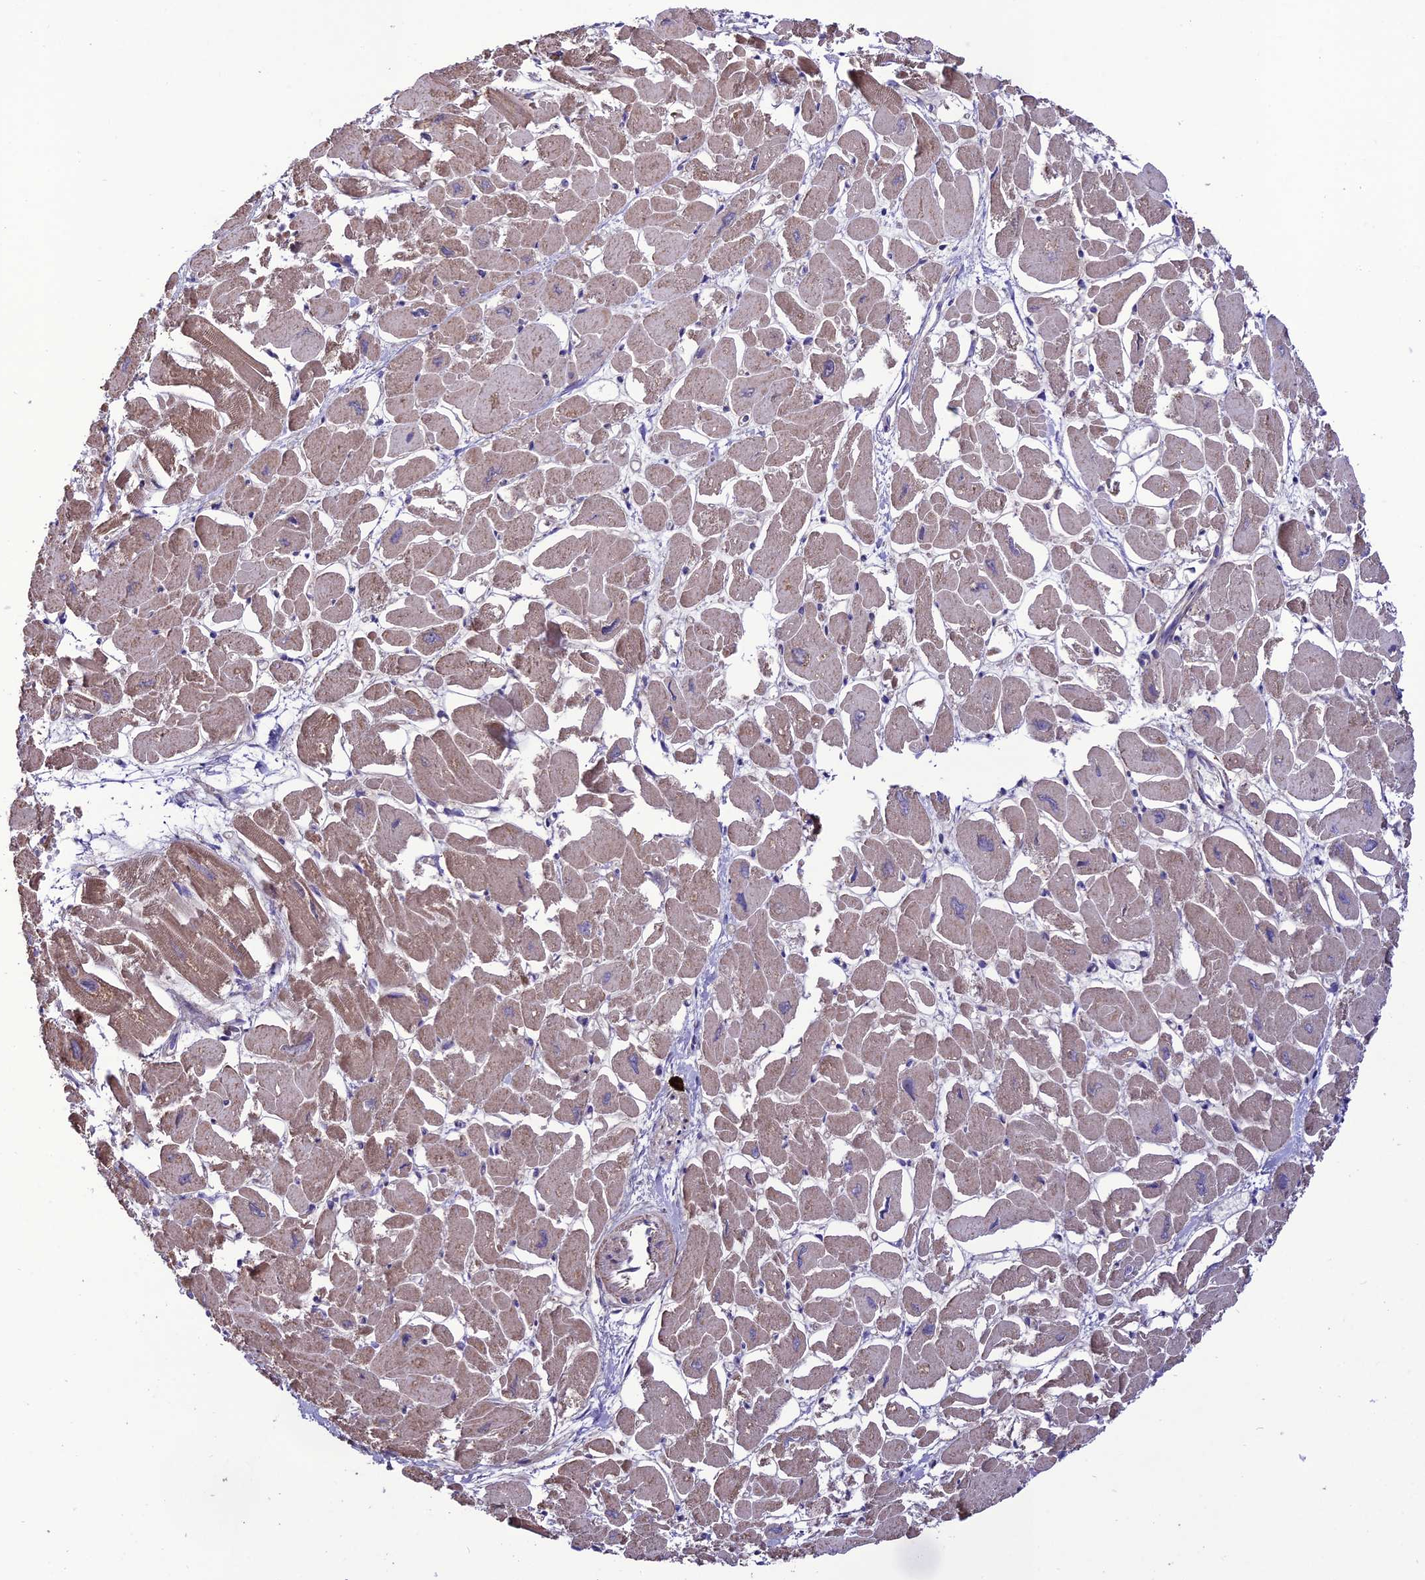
{"staining": {"intensity": "weak", "quantity": ">75%", "location": "cytoplasmic/membranous"}, "tissue": "heart muscle", "cell_type": "Cardiomyocytes", "image_type": "normal", "snomed": [{"axis": "morphology", "description": "Normal tissue, NOS"}, {"axis": "topography", "description": "Heart"}], "caption": "The histopathology image demonstrates immunohistochemical staining of benign heart muscle. There is weak cytoplasmic/membranous positivity is identified in about >75% of cardiomyocytes.", "gene": "PPIL3", "patient": {"sex": "male", "age": 54}}